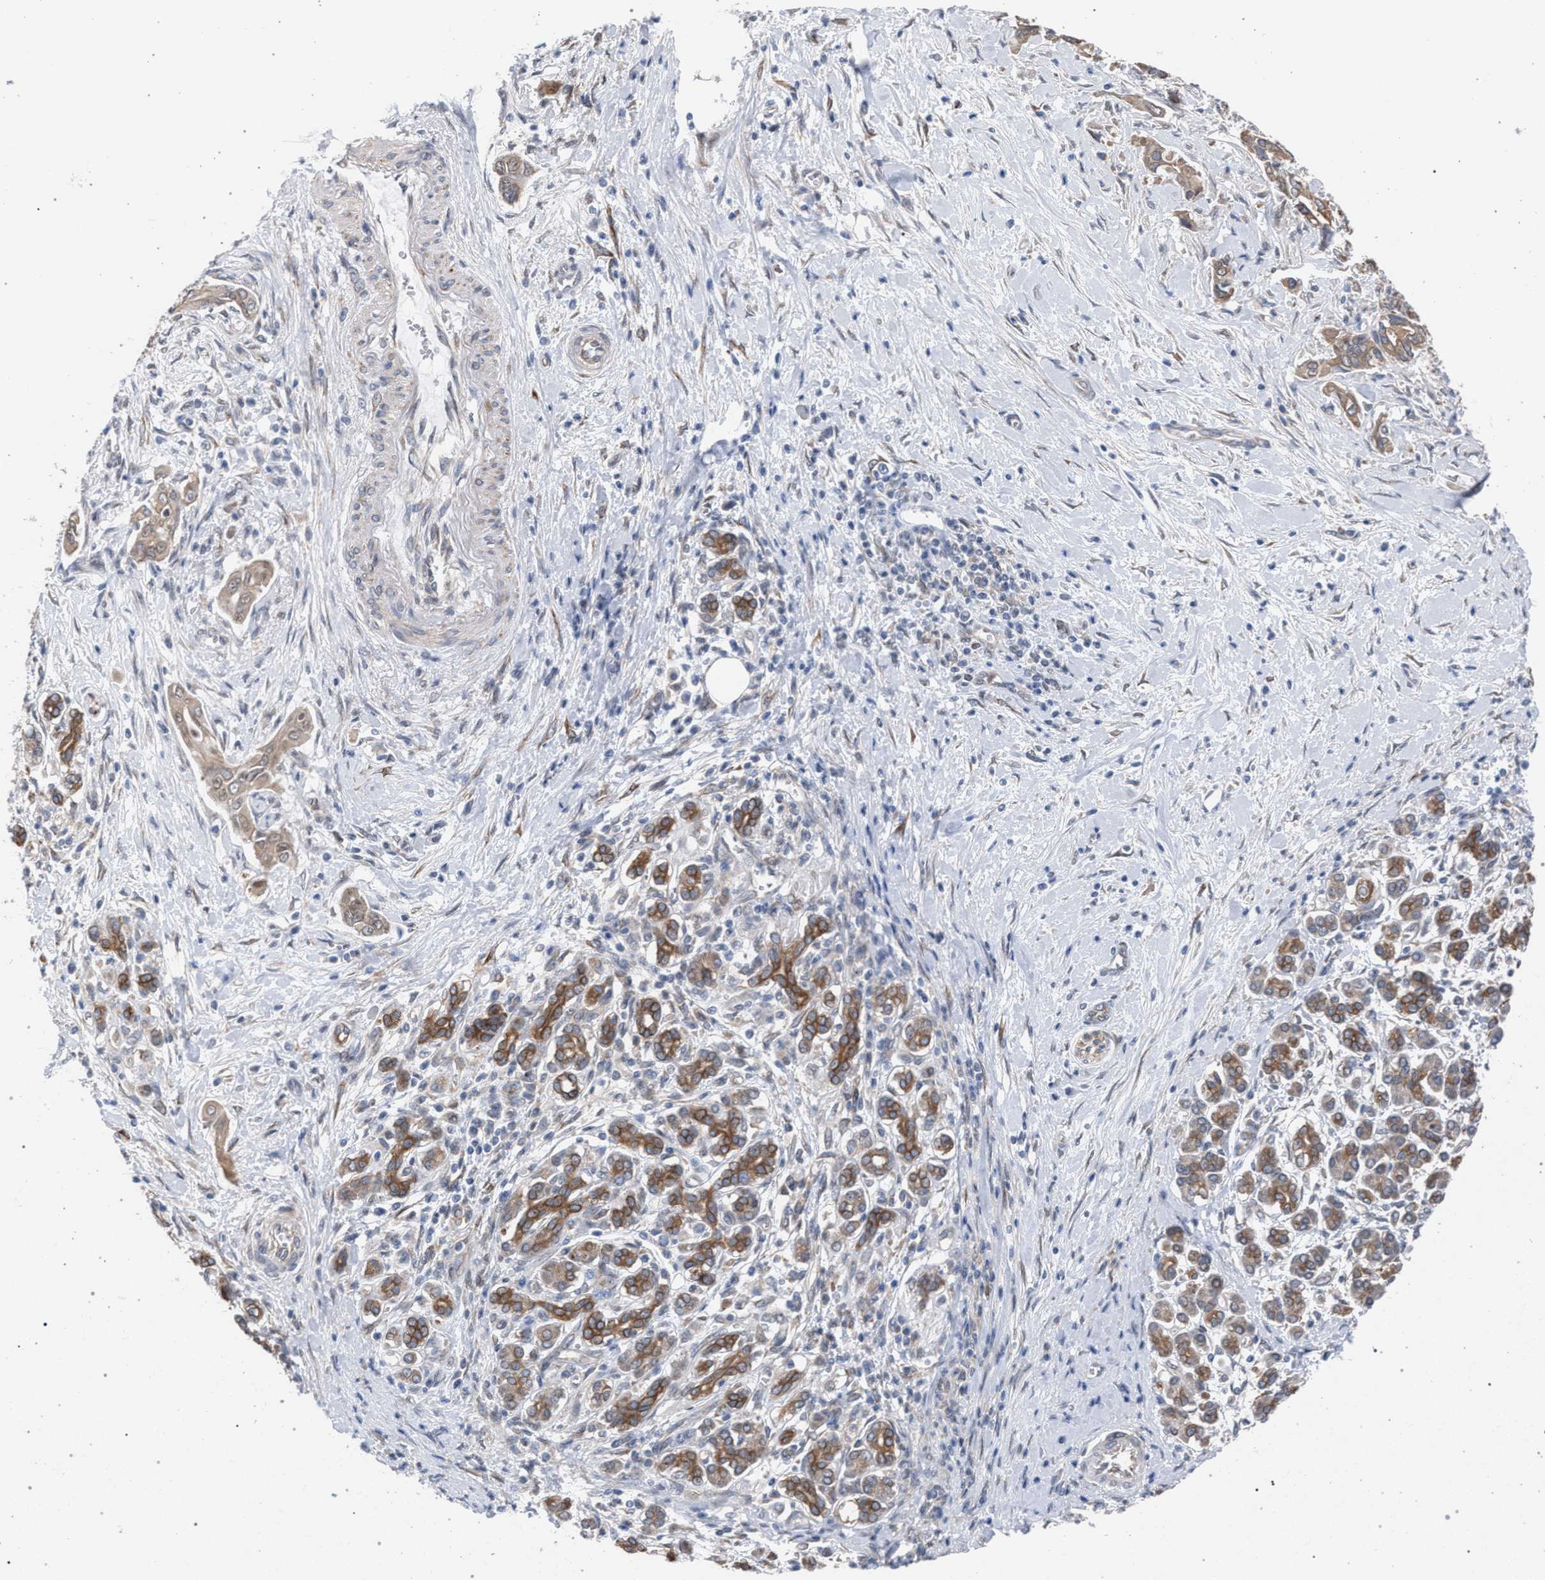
{"staining": {"intensity": "moderate", "quantity": ">75%", "location": "cytoplasmic/membranous"}, "tissue": "pancreatic cancer", "cell_type": "Tumor cells", "image_type": "cancer", "snomed": [{"axis": "morphology", "description": "Adenocarcinoma, NOS"}, {"axis": "topography", "description": "Pancreas"}], "caption": "This is an image of immunohistochemistry staining of pancreatic adenocarcinoma, which shows moderate expression in the cytoplasmic/membranous of tumor cells.", "gene": "ARPC5L", "patient": {"sex": "male", "age": 58}}